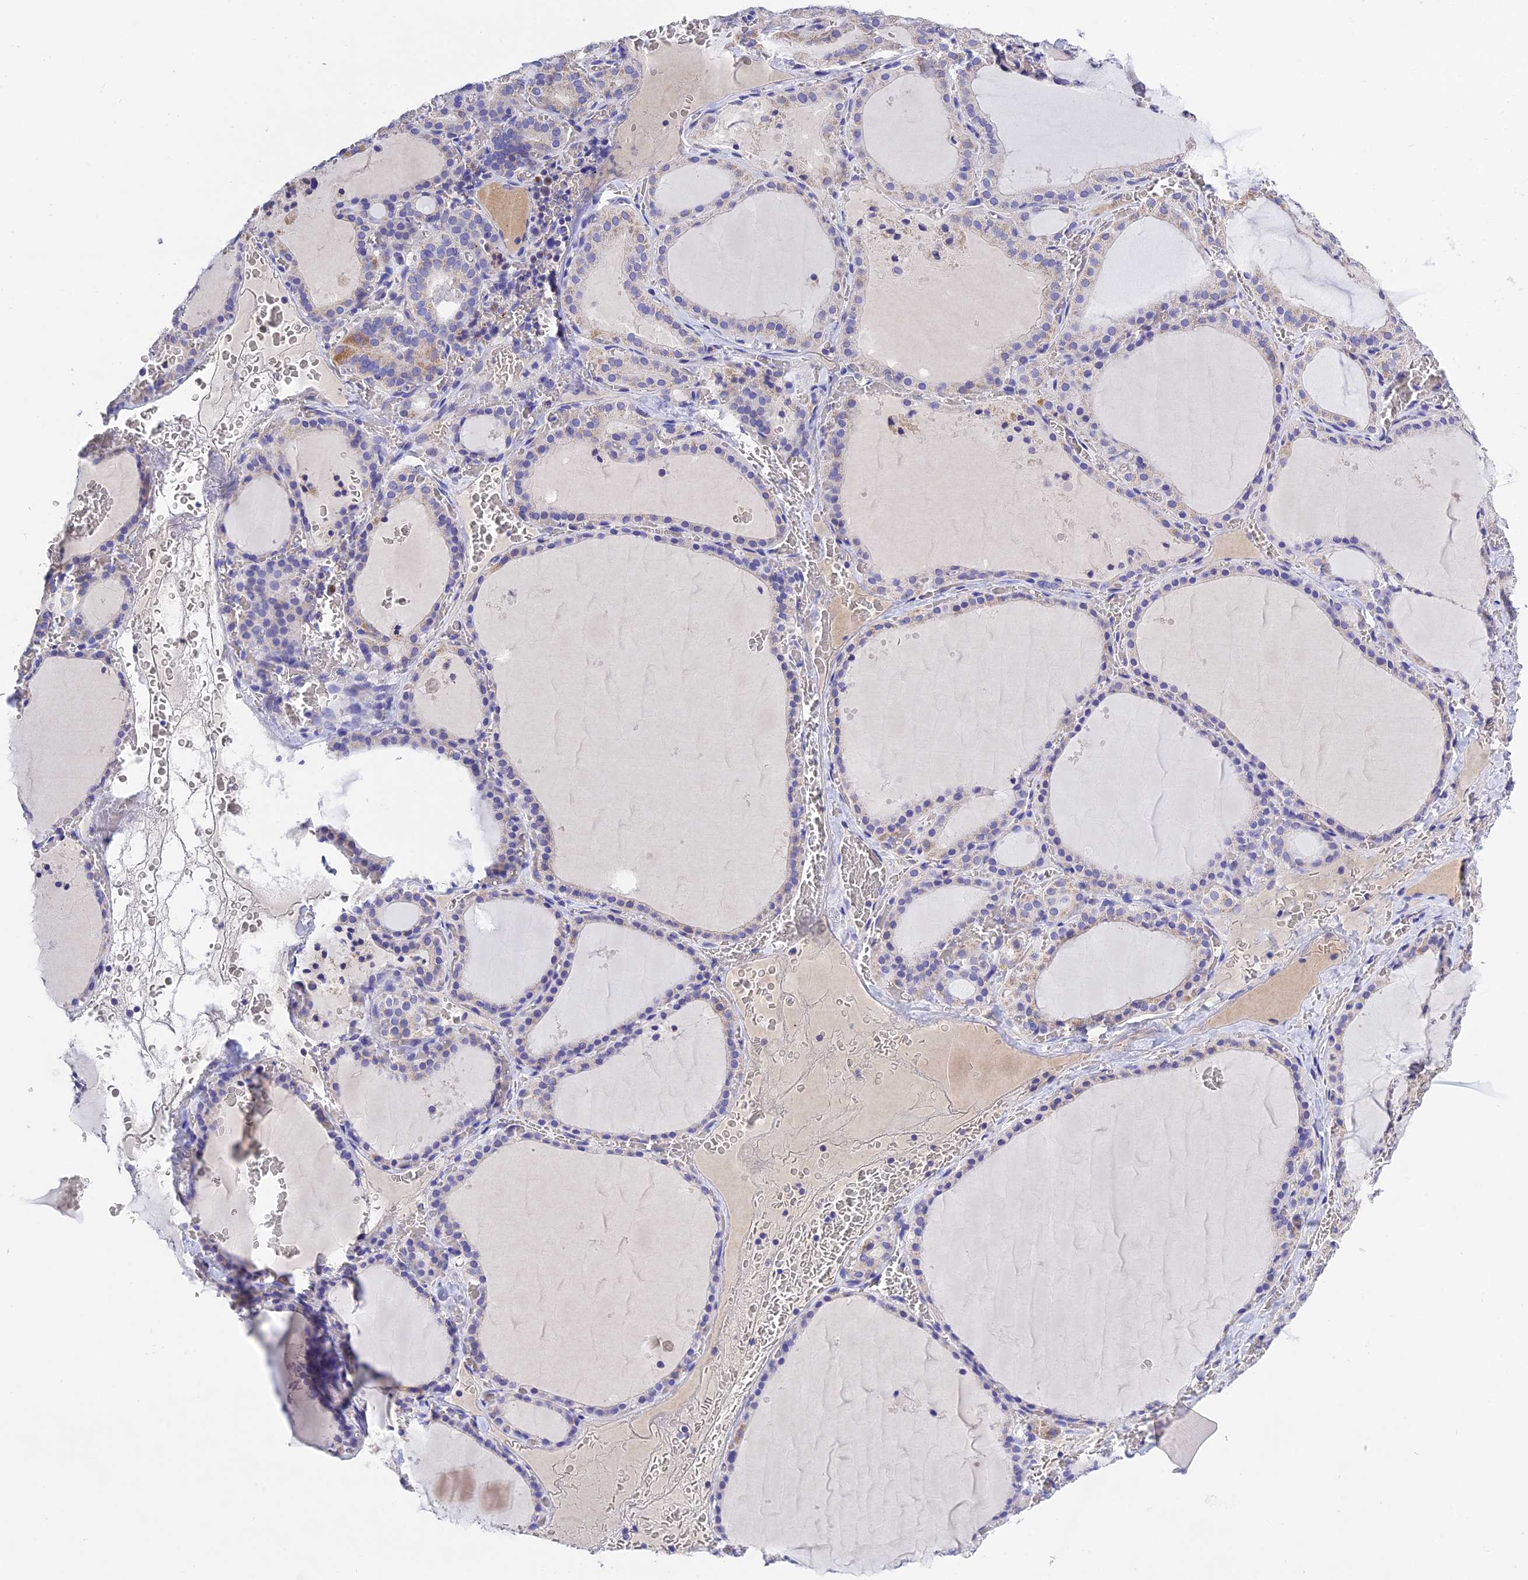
{"staining": {"intensity": "negative", "quantity": "none", "location": "none"}, "tissue": "thyroid gland", "cell_type": "Glandular cells", "image_type": "normal", "snomed": [{"axis": "morphology", "description": "Normal tissue, NOS"}, {"axis": "topography", "description": "Thyroid gland"}], "caption": "This is an immunohistochemistry histopathology image of normal thyroid gland. There is no positivity in glandular cells.", "gene": "MS4A5", "patient": {"sex": "female", "age": 39}}